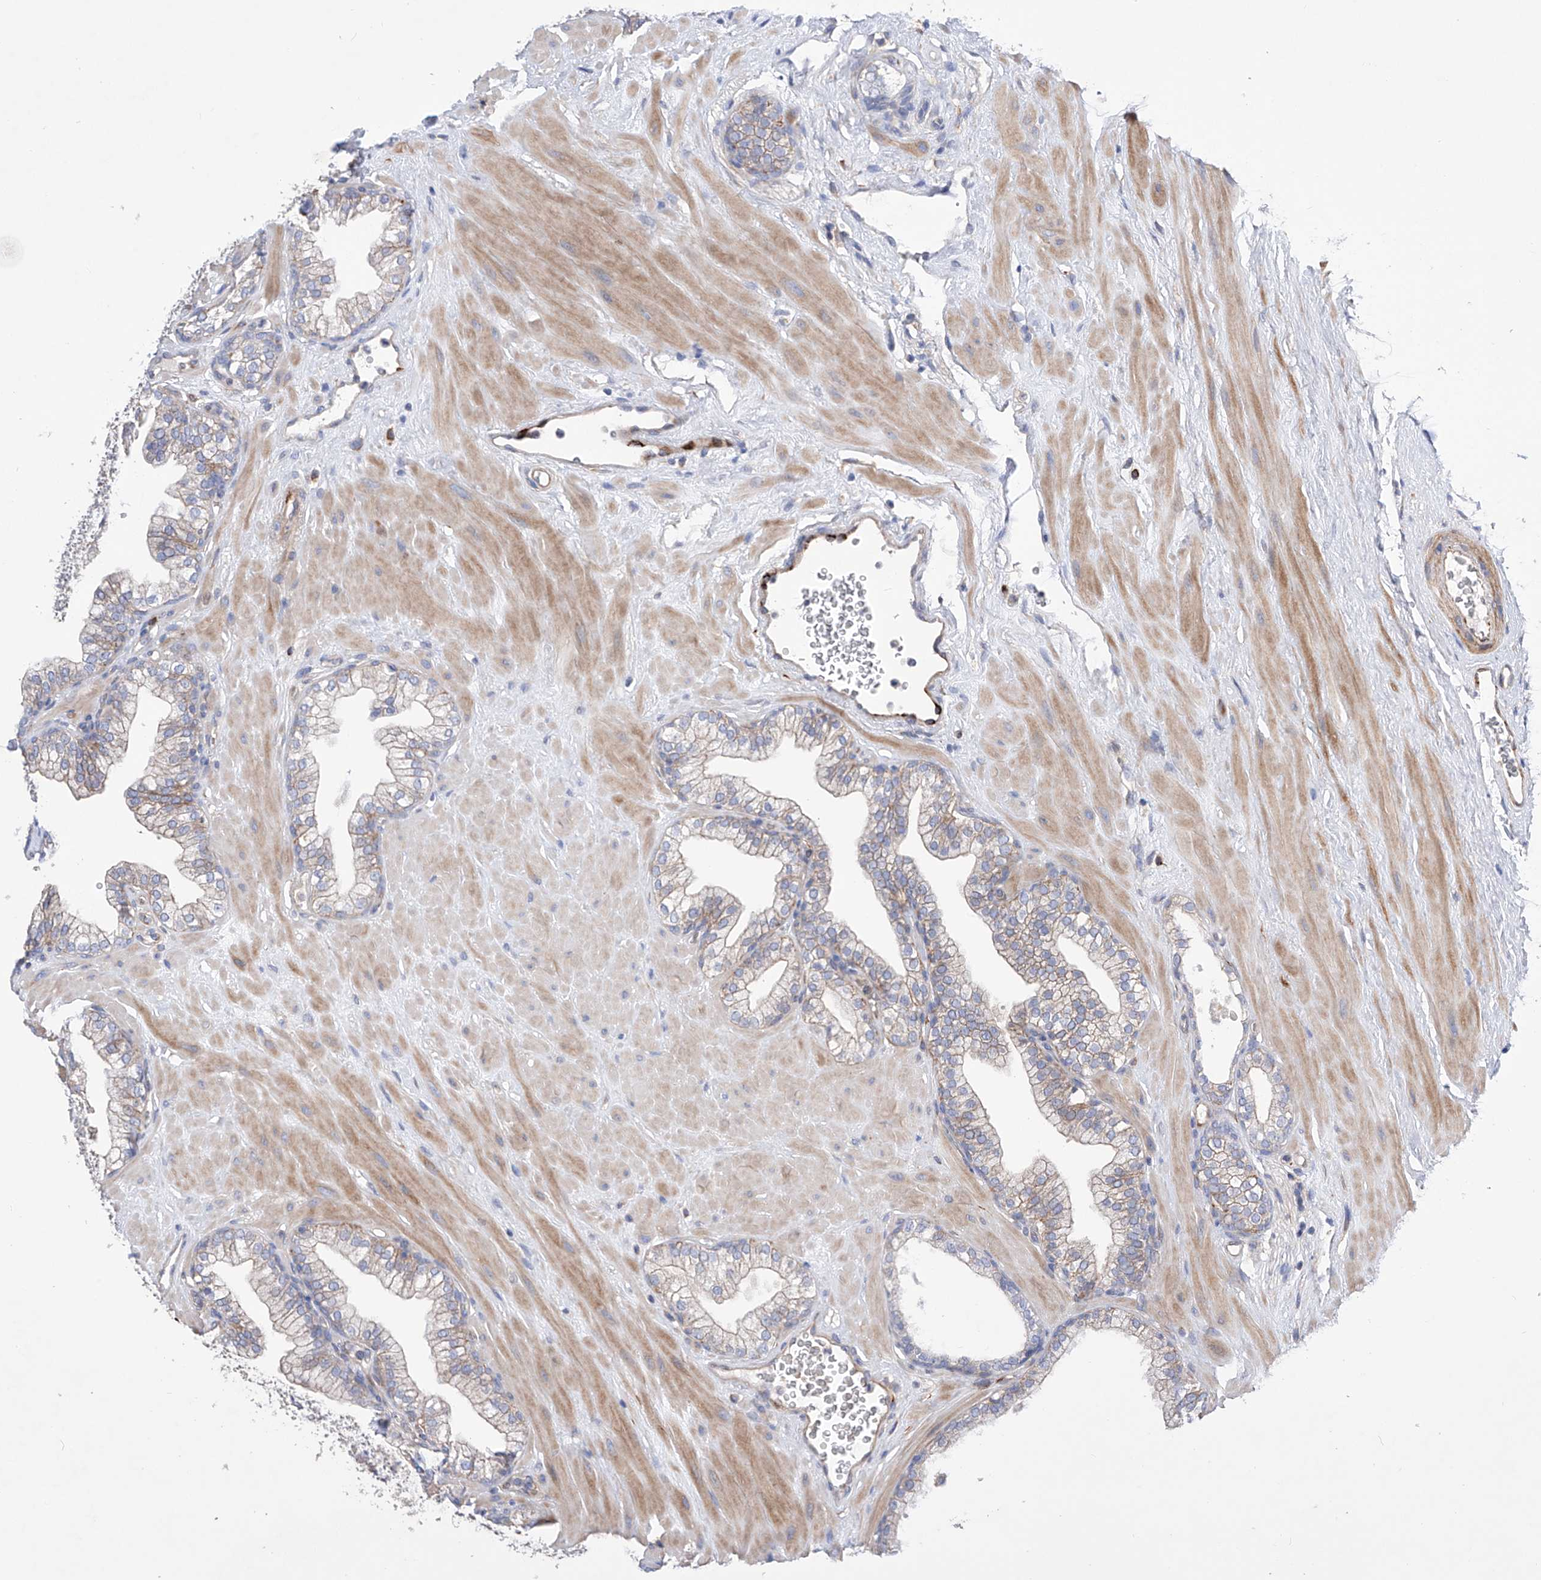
{"staining": {"intensity": "moderate", "quantity": "25%-75%", "location": "cytoplasmic/membranous"}, "tissue": "prostate", "cell_type": "Glandular cells", "image_type": "normal", "snomed": [{"axis": "morphology", "description": "Normal tissue, NOS"}, {"axis": "morphology", "description": "Urothelial carcinoma, Low grade"}, {"axis": "topography", "description": "Urinary bladder"}, {"axis": "topography", "description": "Prostate"}], "caption": "Immunohistochemistry (IHC) (DAB) staining of normal human prostate reveals moderate cytoplasmic/membranous protein positivity in about 25%-75% of glandular cells.", "gene": "NFATC4", "patient": {"sex": "male", "age": 60}}